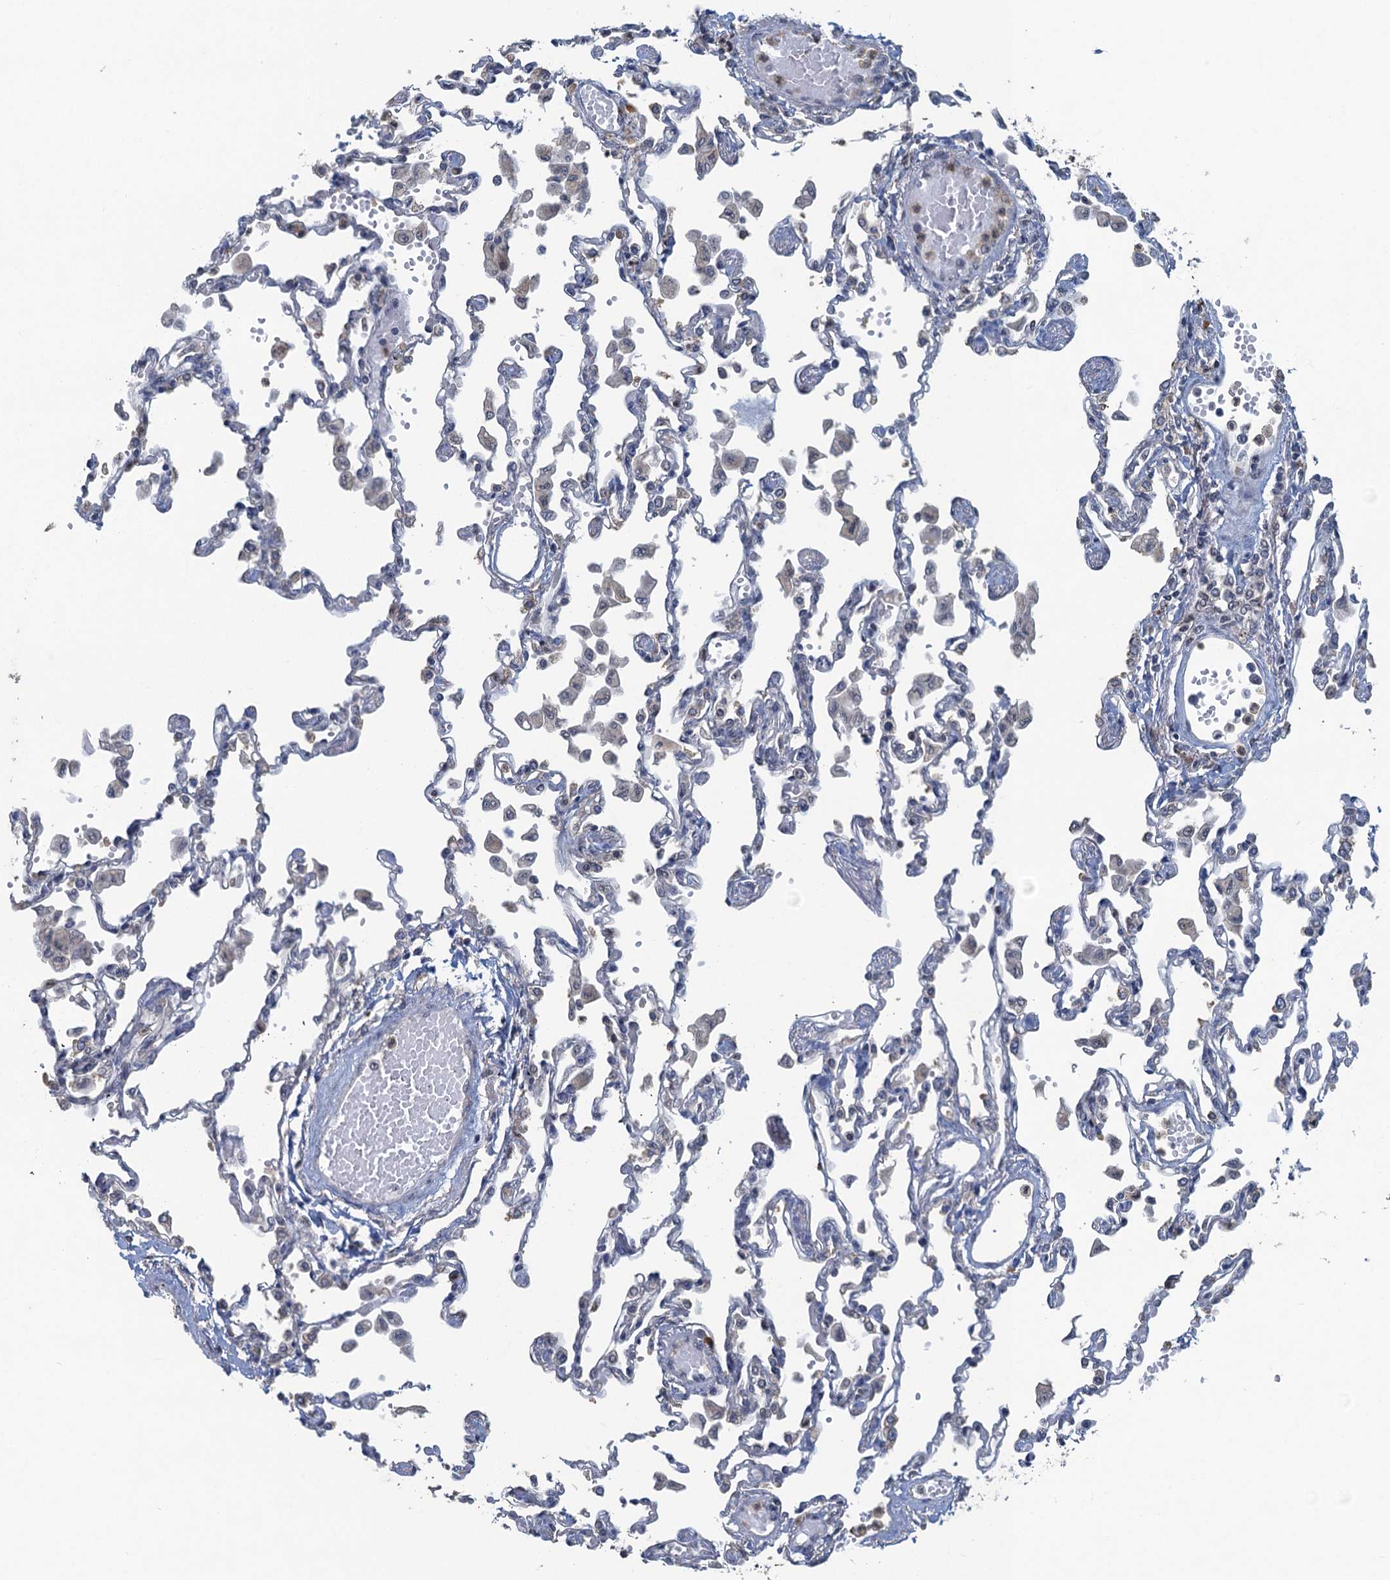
{"staining": {"intensity": "negative", "quantity": "none", "location": "none"}, "tissue": "lung", "cell_type": "Alveolar cells", "image_type": "normal", "snomed": [{"axis": "morphology", "description": "Normal tissue, NOS"}, {"axis": "topography", "description": "Bronchus"}, {"axis": "topography", "description": "Lung"}], "caption": "This is an immunohistochemistry micrograph of benign lung. There is no positivity in alveolar cells.", "gene": "TEX35", "patient": {"sex": "female", "age": 49}}